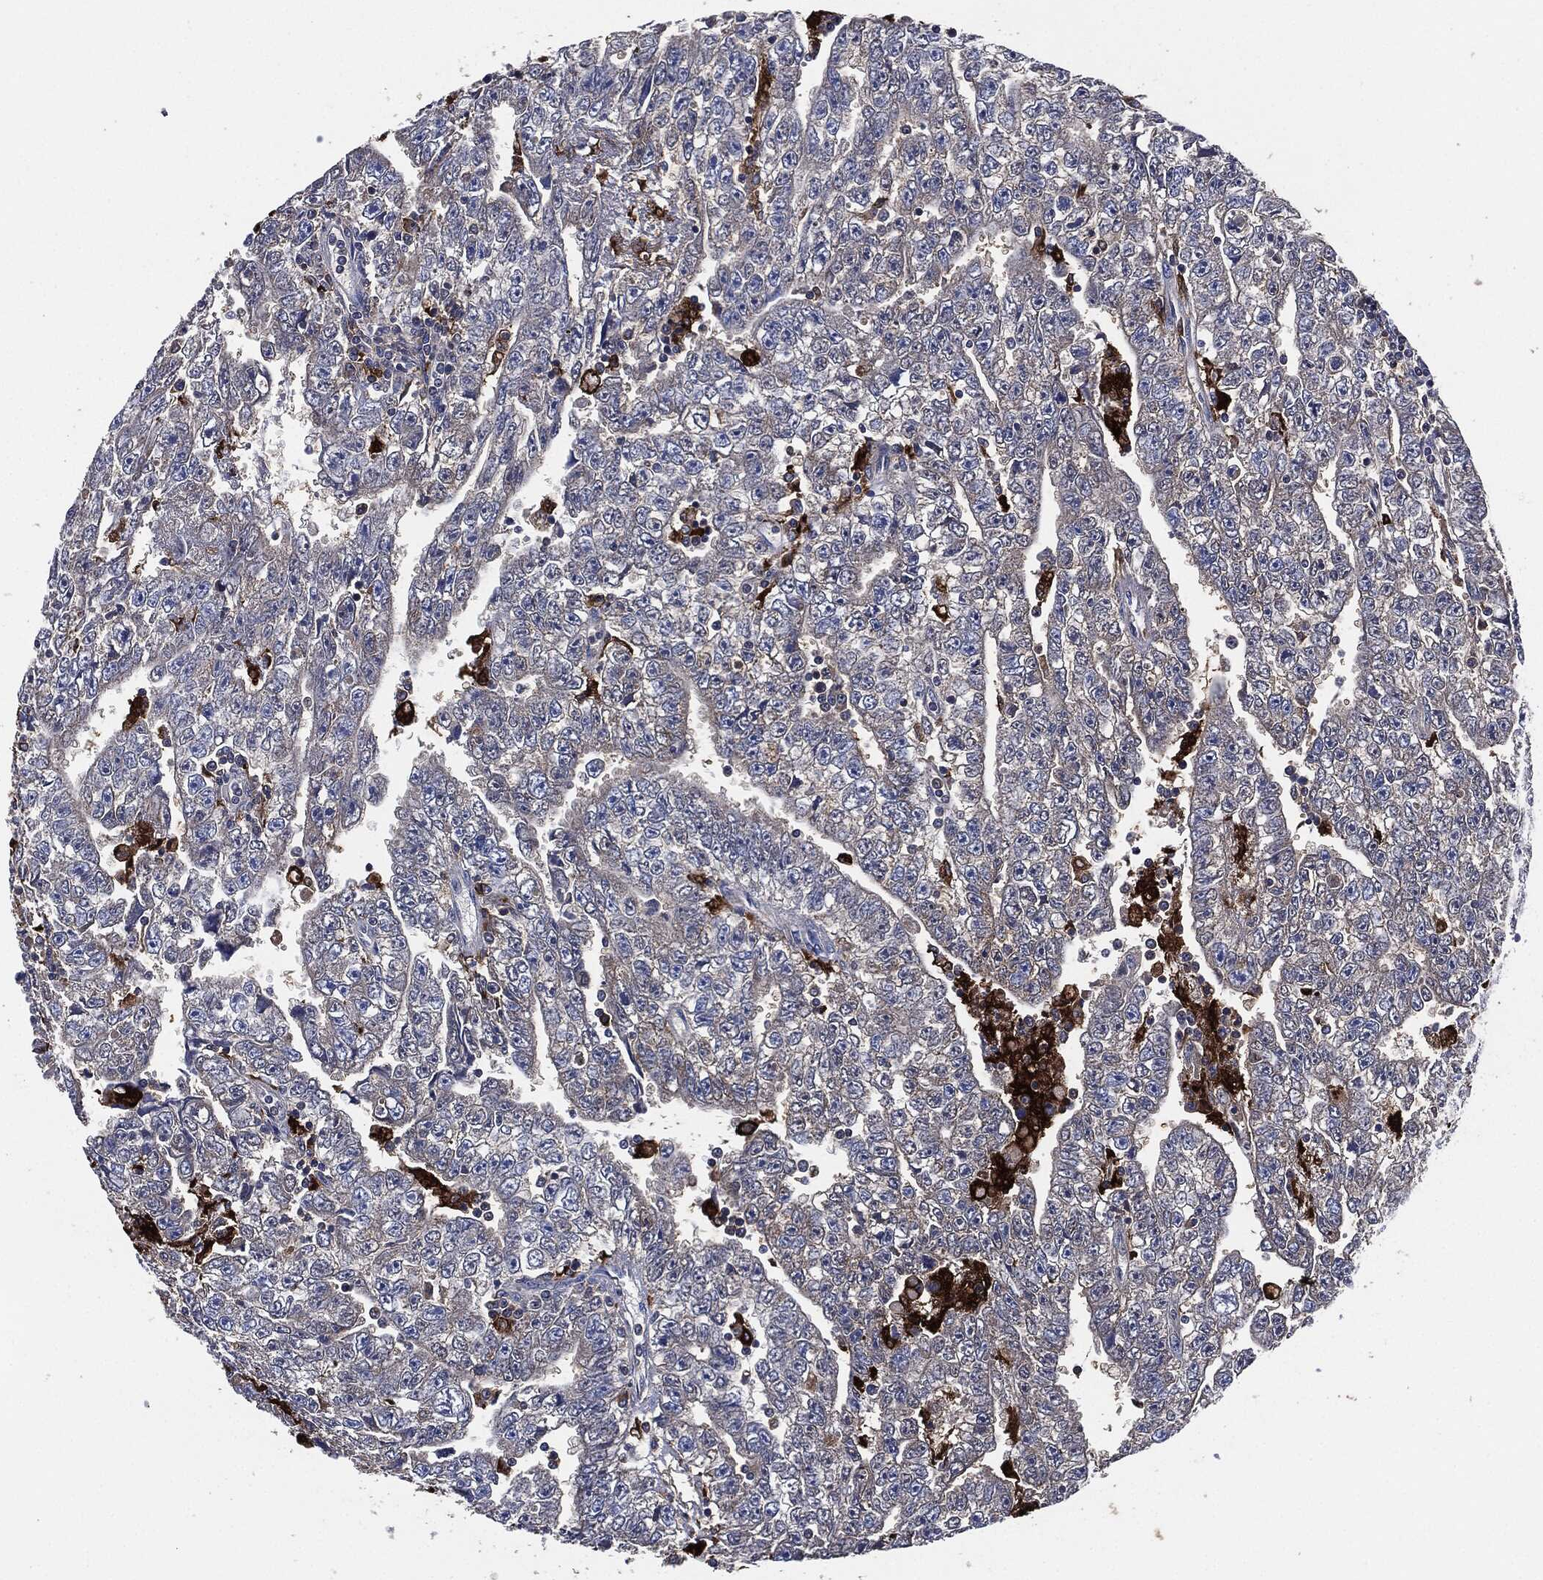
{"staining": {"intensity": "strong", "quantity": "<25%", "location": "cytoplasmic/membranous"}, "tissue": "testis cancer", "cell_type": "Tumor cells", "image_type": "cancer", "snomed": [{"axis": "morphology", "description": "Carcinoma, Embryonal, NOS"}, {"axis": "topography", "description": "Testis"}], "caption": "This is a photomicrograph of IHC staining of testis cancer, which shows strong positivity in the cytoplasmic/membranous of tumor cells.", "gene": "TMEM11", "patient": {"sex": "male", "age": 25}}